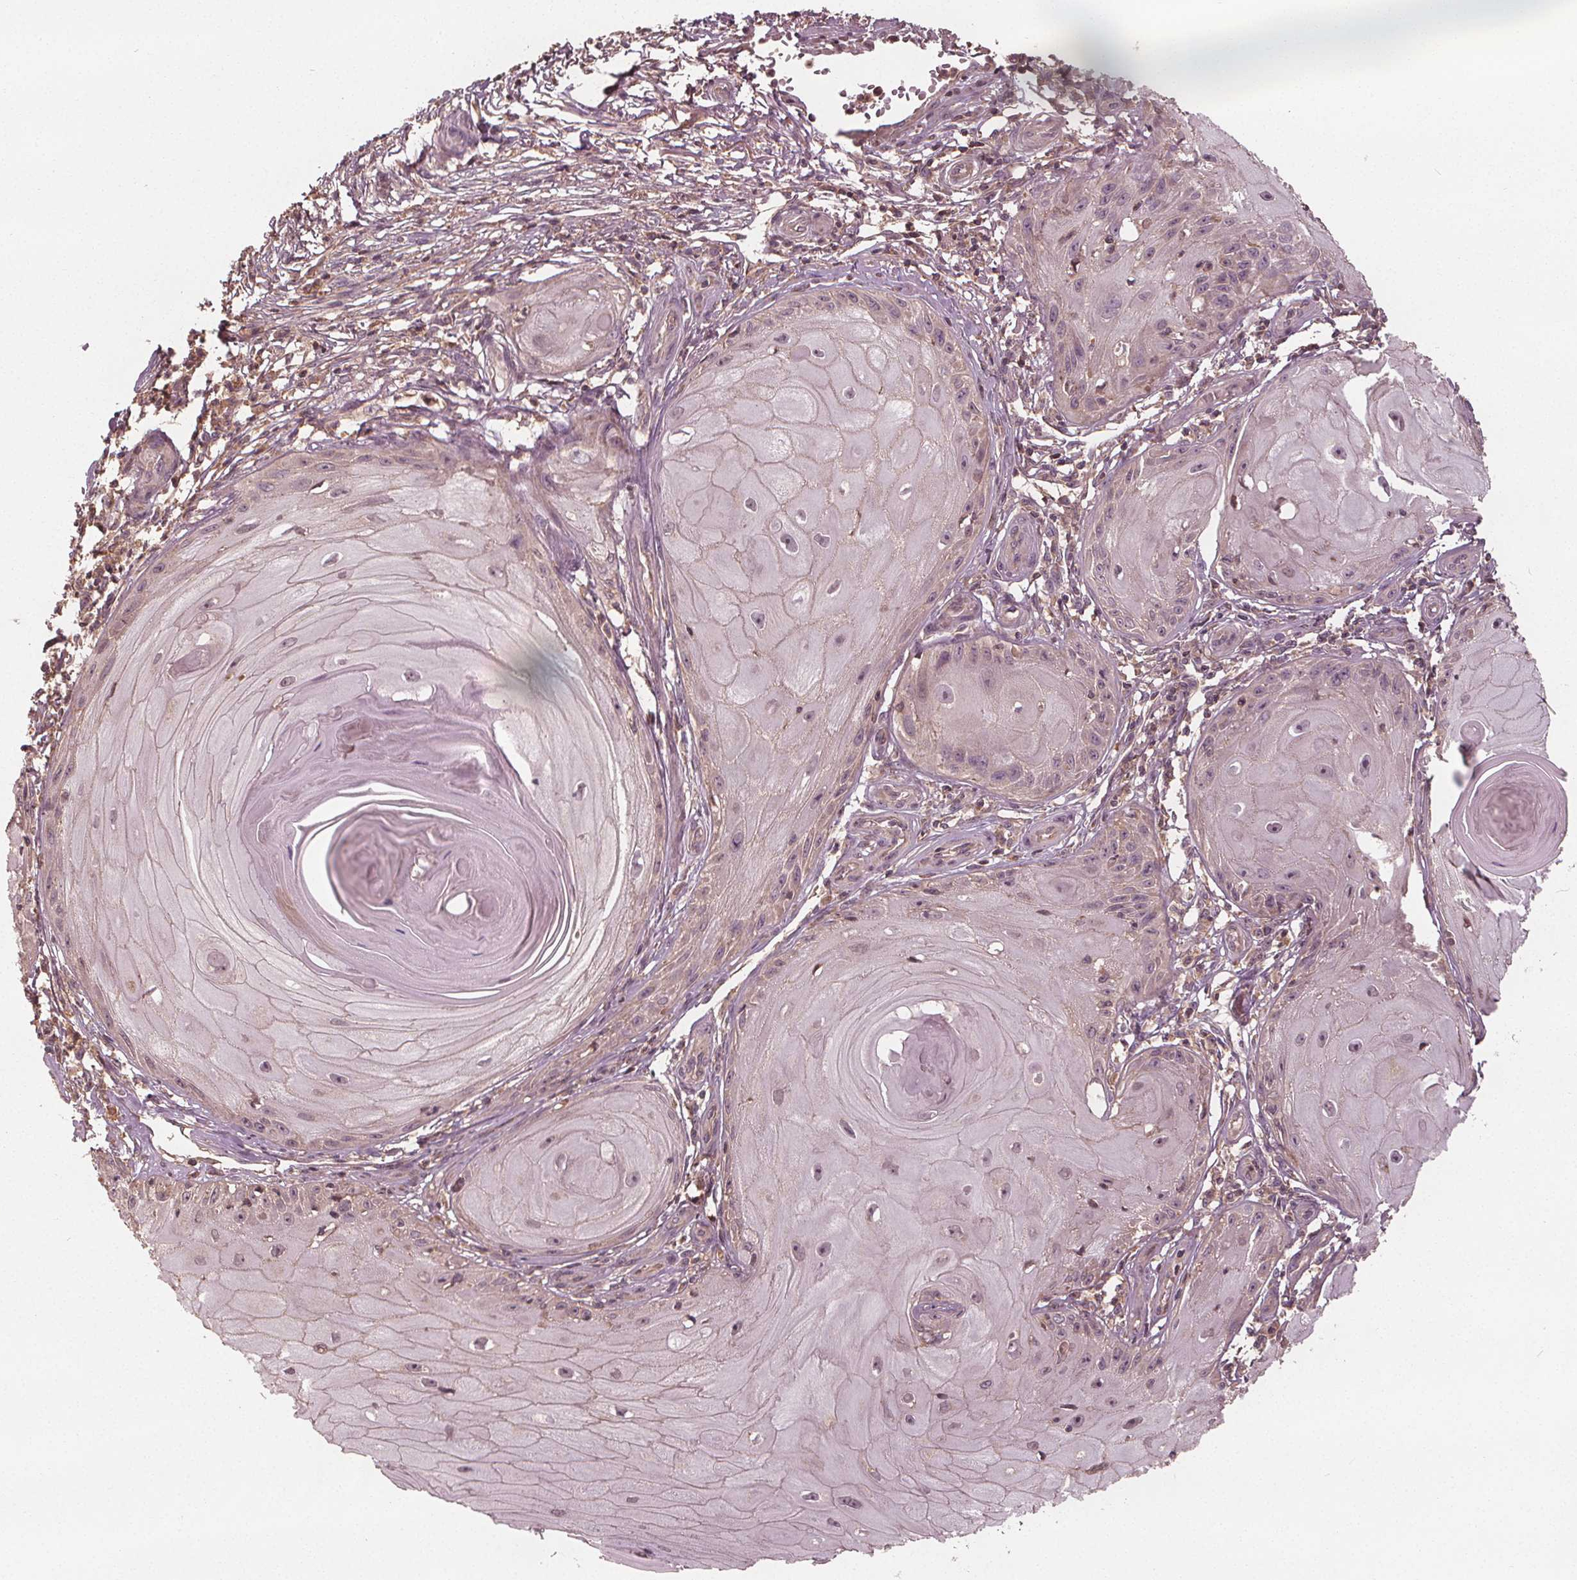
{"staining": {"intensity": "negative", "quantity": "none", "location": "none"}, "tissue": "skin cancer", "cell_type": "Tumor cells", "image_type": "cancer", "snomed": [{"axis": "morphology", "description": "Squamous cell carcinoma, NOS"}, {"axis": "topography", "description": "Skin"}], "caption": "Immunohistochemistry (IHC) of human skin squamous cell carcinoma exhibits no expression in tumor cells.", "gene": "GNB2", "patient": {"sex": "female", "age": 77}}